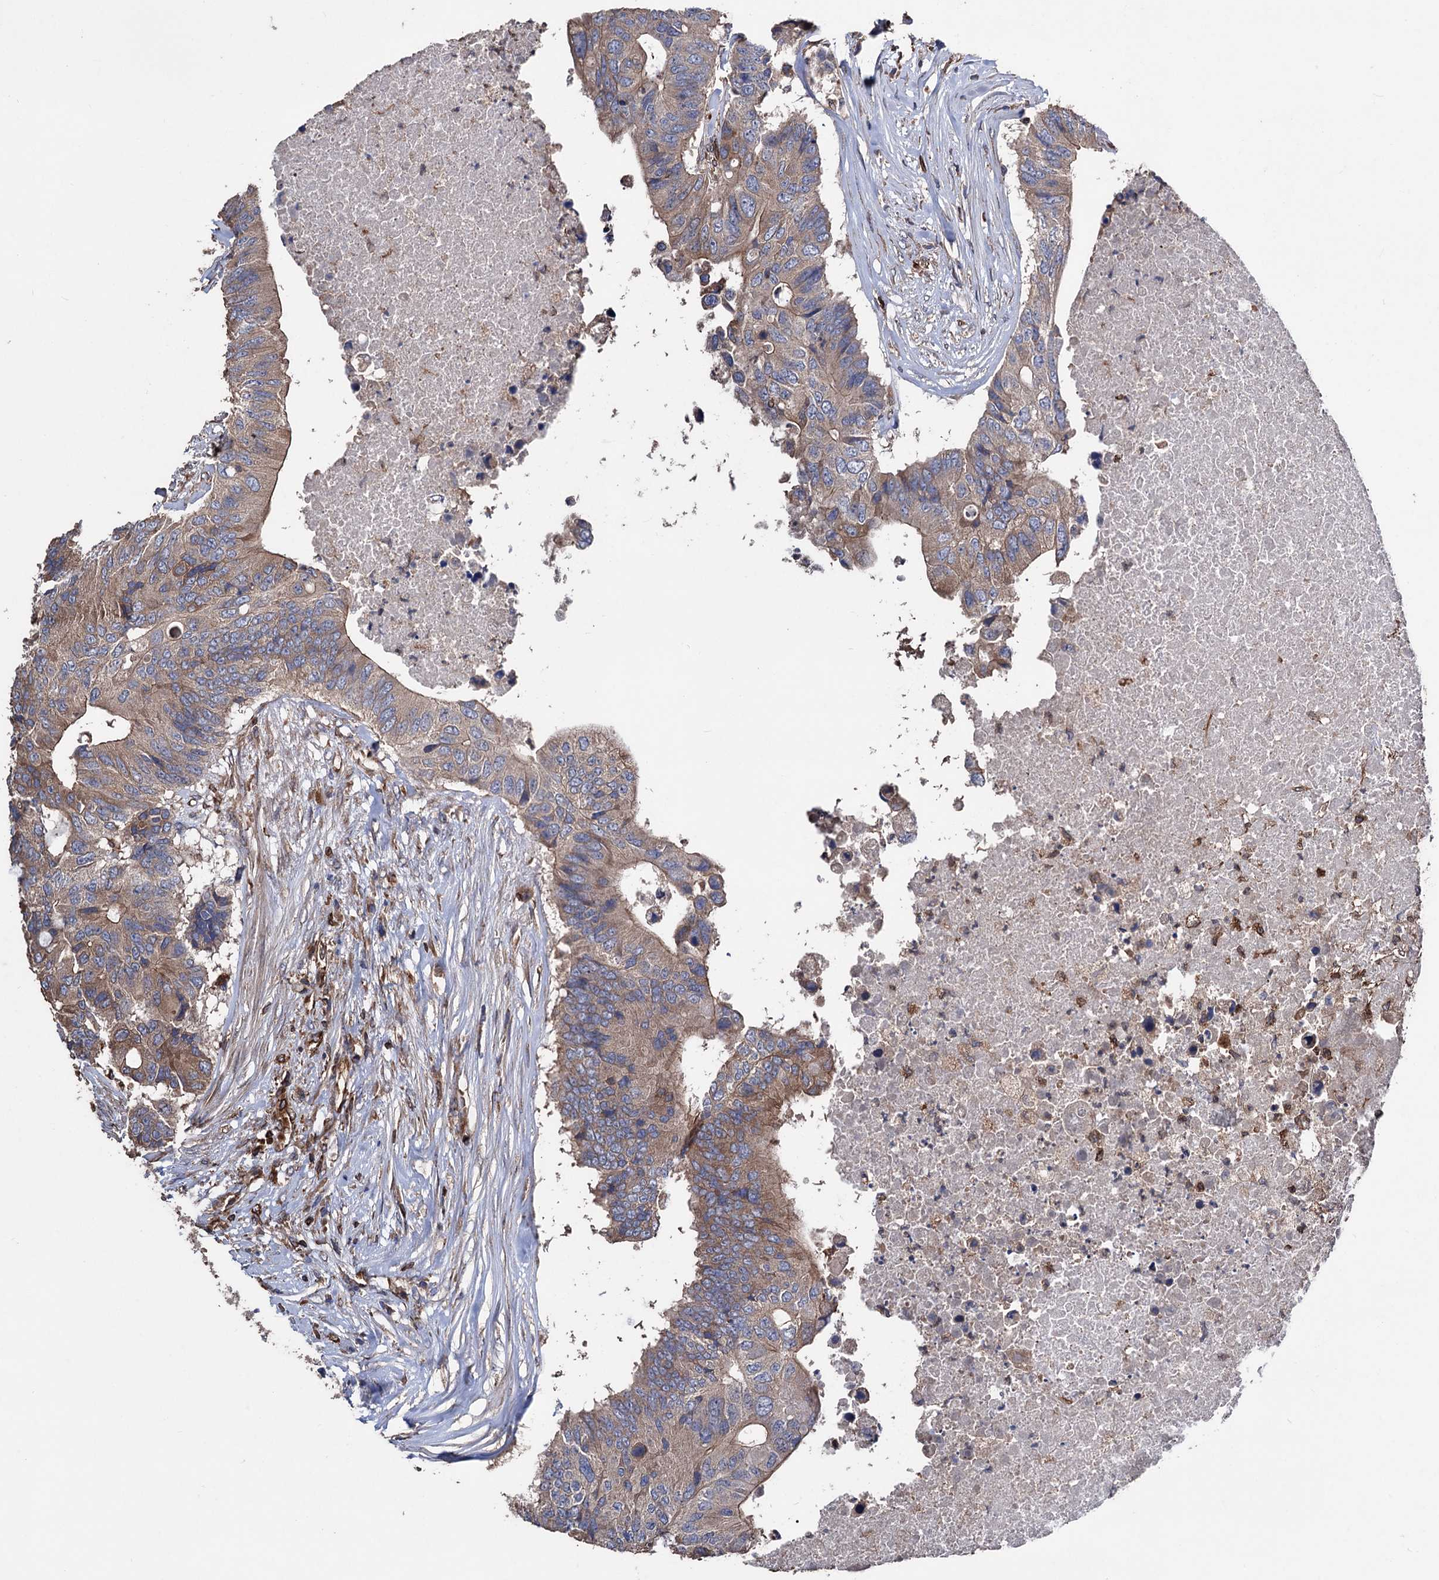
{"staining": {"intensity": "moderate", "quantity": "25%-75%", "location": "cytoplasmic/membranous"}, "tissue": "colorectal cancer", "cell_type": "Tumor cells", "image_type": "cancer", "snomed": [{"axis": "morphology", "description": "Adenocarcinoma, NOS"}, {"axis": "topography", "description": "Colon"}], "caption": "This is an image of IHC staining of colorectal adenocarcinoma, which shows moderate staining in the cytoplasmic/membranous of tumor cells.", "gene": "STING1", "patient": {"sex": "male", "age": 71}}